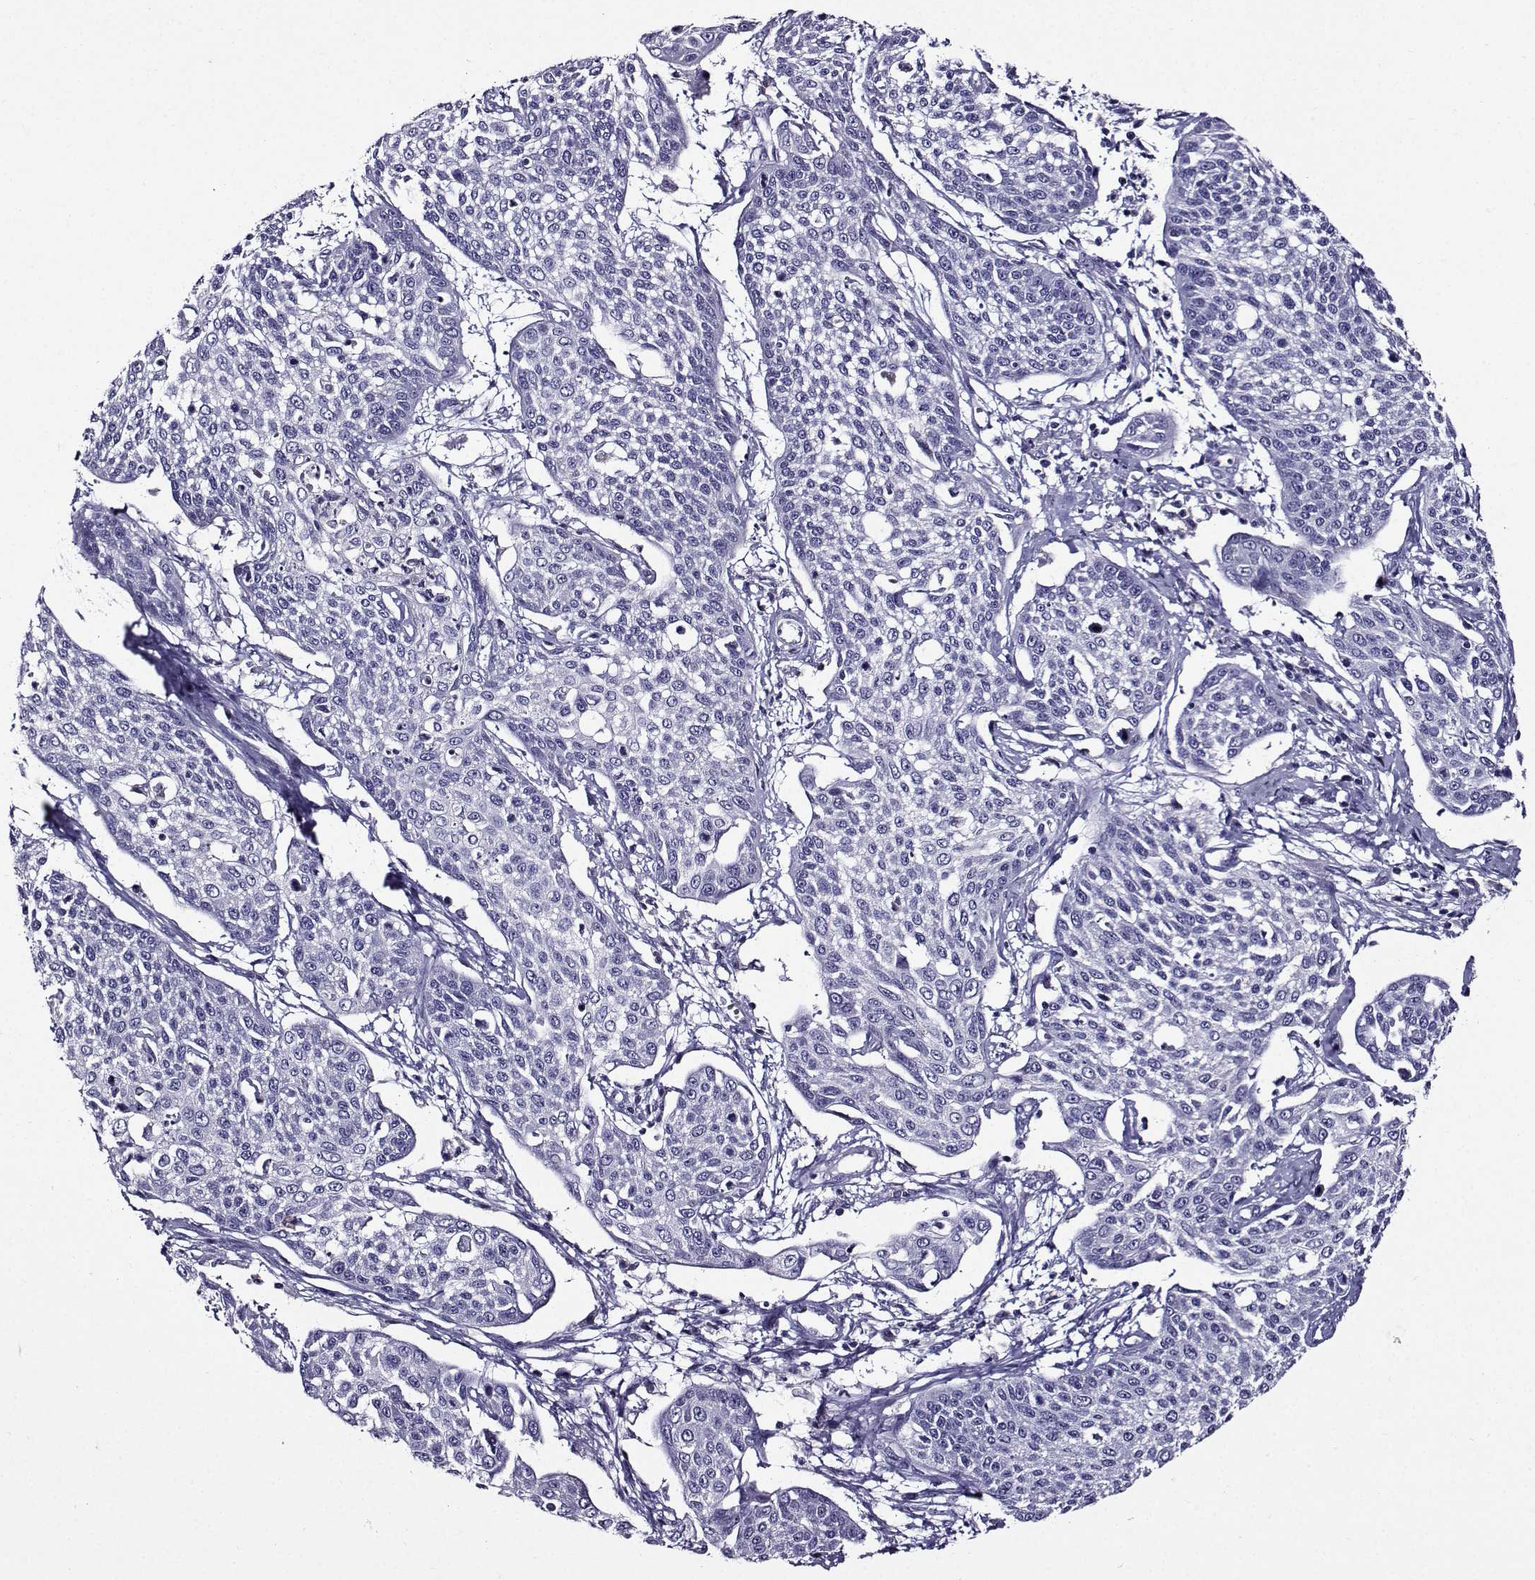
{"staining": {"intensity": "negative", "quantity": "none", "location": "none"}, "tissue": "cervical cancer", "cell_type": "Tumor cells", "image_type": "cancer", "snomed": [{"axis": "morphology", "description": "Squamous cell carcinoma, NOS"}, {"axis": "topography", "description": "Cervix"}], "caption": "High magnification brightfield microscopy of cervical squamous cell carcinoma stained with DAB (3,3'-diaminobenzidine) (brown) and counterstained with hematoxylin (blue): tumor cells show no significant positivity.", "gene": "TMEM266", "patient": {"sex": "female", "age": 34}}